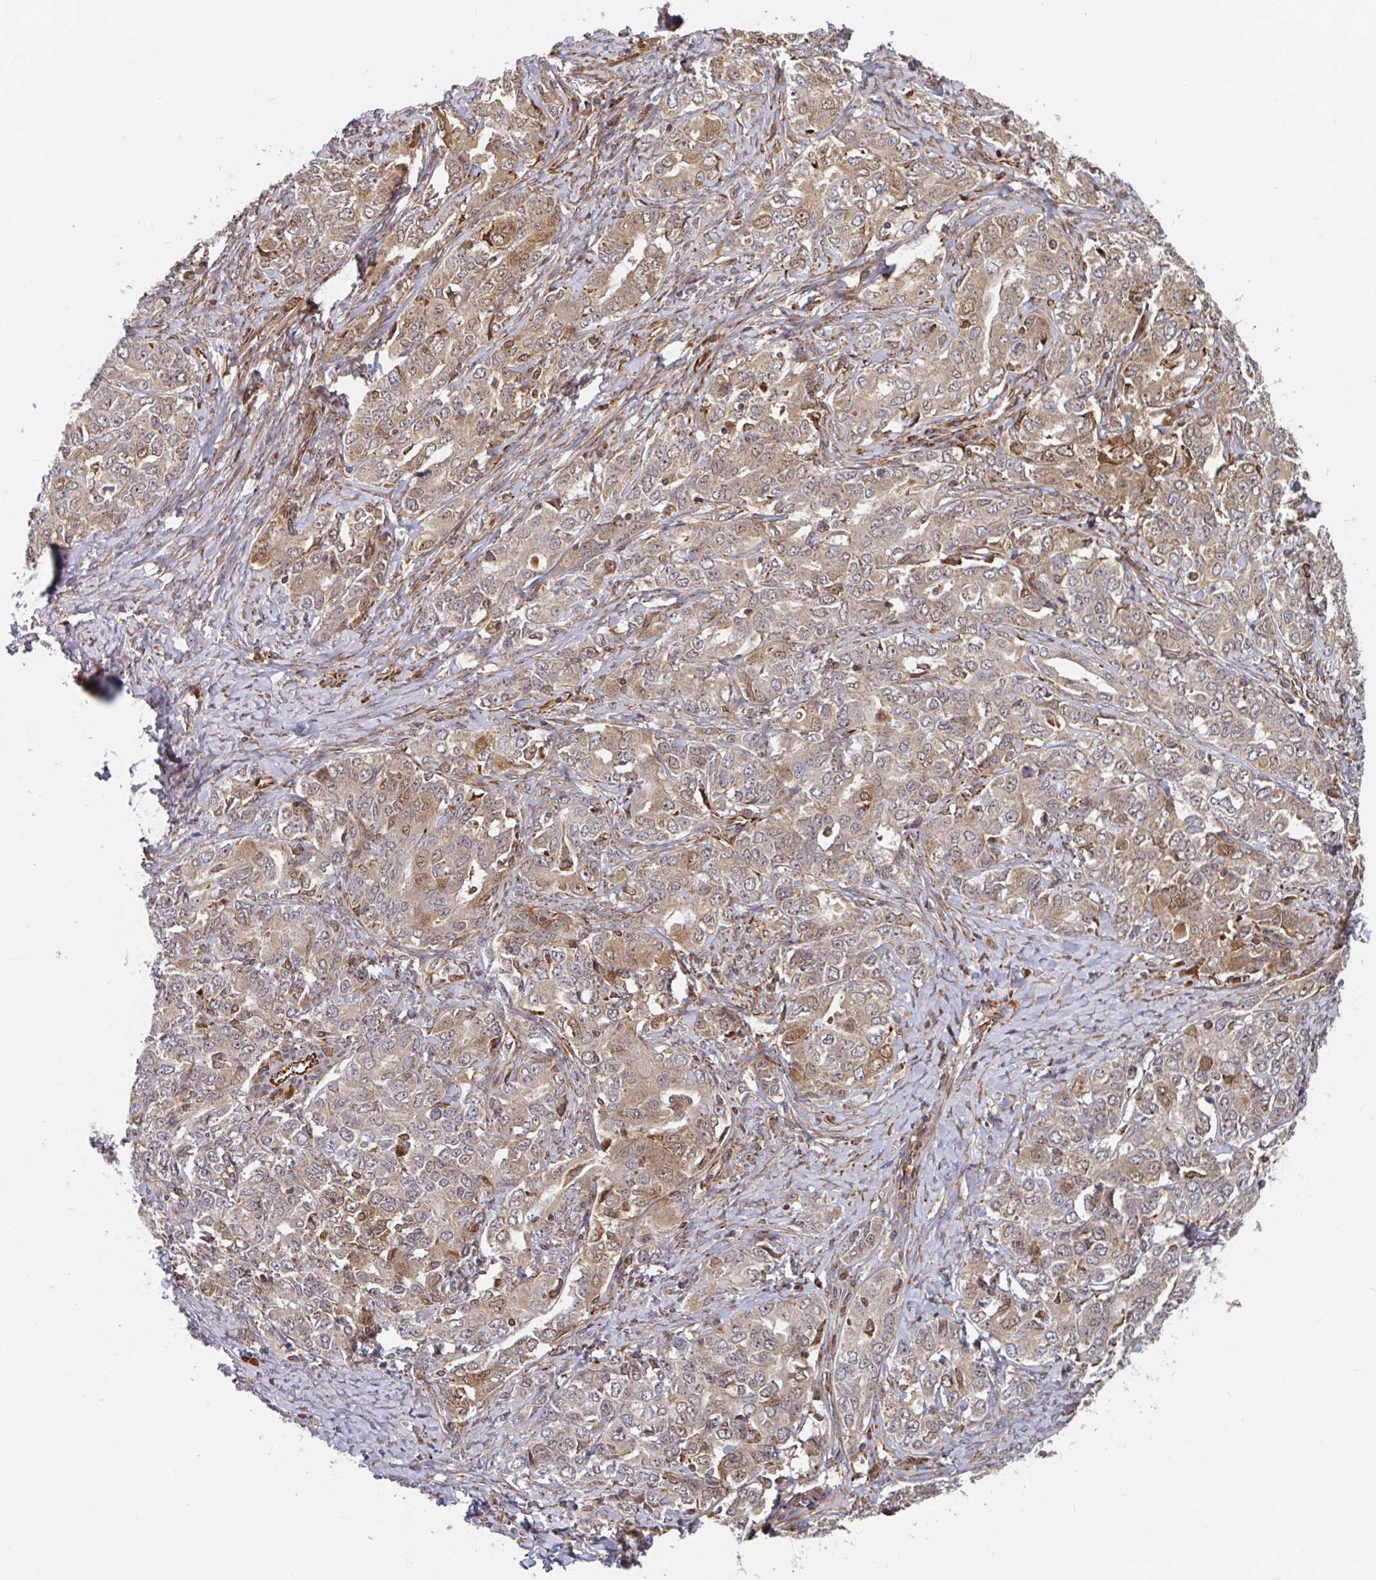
{"staining": {"intensity": "weak", "quantity": "25%-75%", "location": "cytoplasmic/membranous"}, "tissue": "ovarian cancer", "cell_type": "Tumor cells", "image_type": "cancer", "snomed": [{"axis": "morphology", "description": "Carcinoma, endometroid"}, {"axis": "topography", "description": "Ovary"}], "caption": "A micrograph of ovarian cancer stained for a protein demonstrates weak cytoplasmic/membranous brown staining in tumor cells.", "gene": "NUB1", "patient": {"sex": "female", "age": 62}}